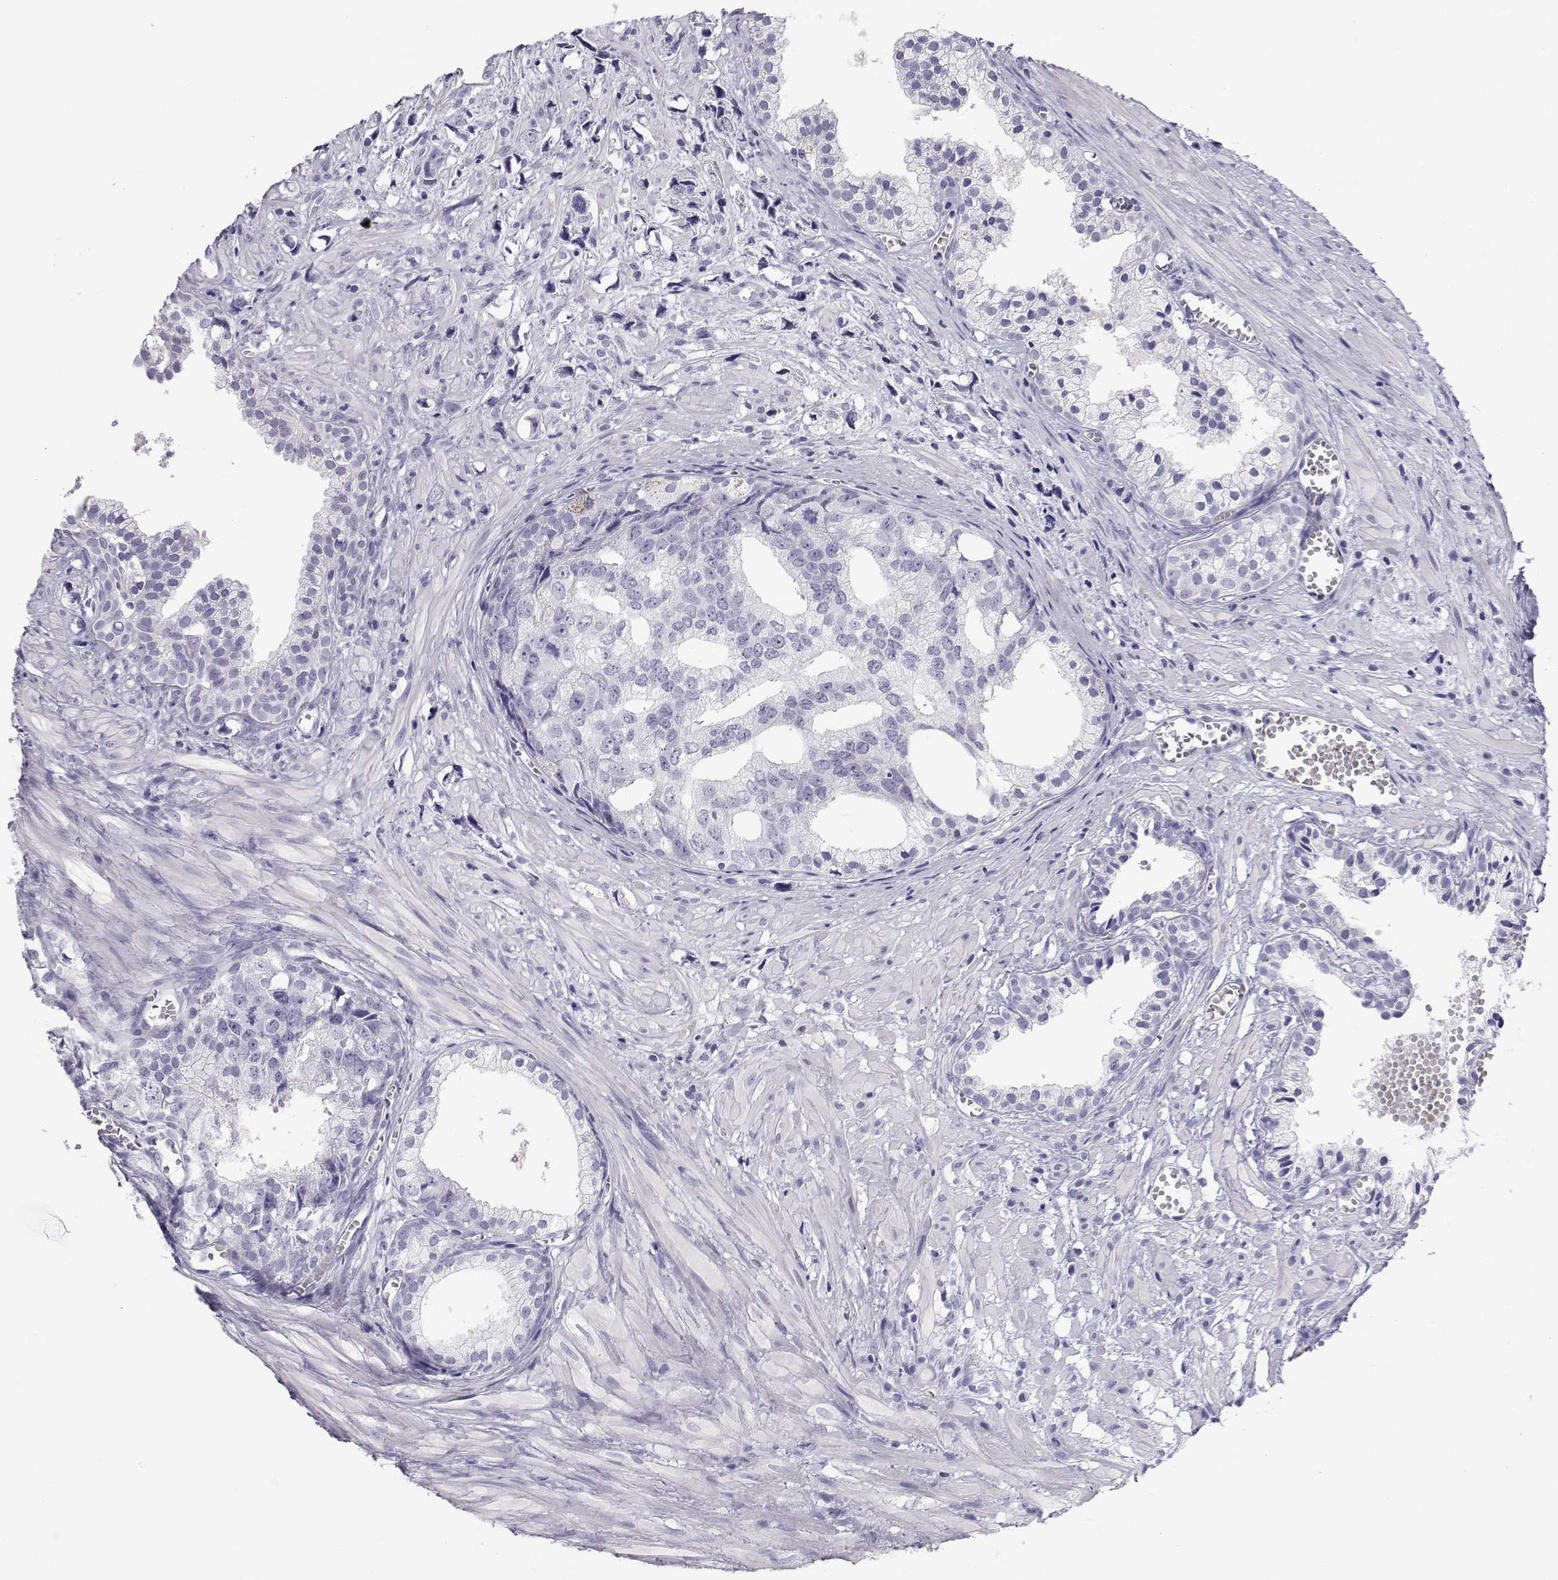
{"staining": {"intensity": "negative", "quantity": "none", "location": "none"}, "tissue": "prostate cancer", "cell_type": "Tumor cells", "image_type": "cancer", "snomed": [{"axis": "morphology", "description": "Adenocarcinoma, High grade"}, {"axis": "topography", "description": "Prostate"}], "caption": "There is no significant expression in tumor cells of prostate adenocarcinoma (high-grade).", "gene": "BHMT", "patient": {"sex": "male", "age": 58}}